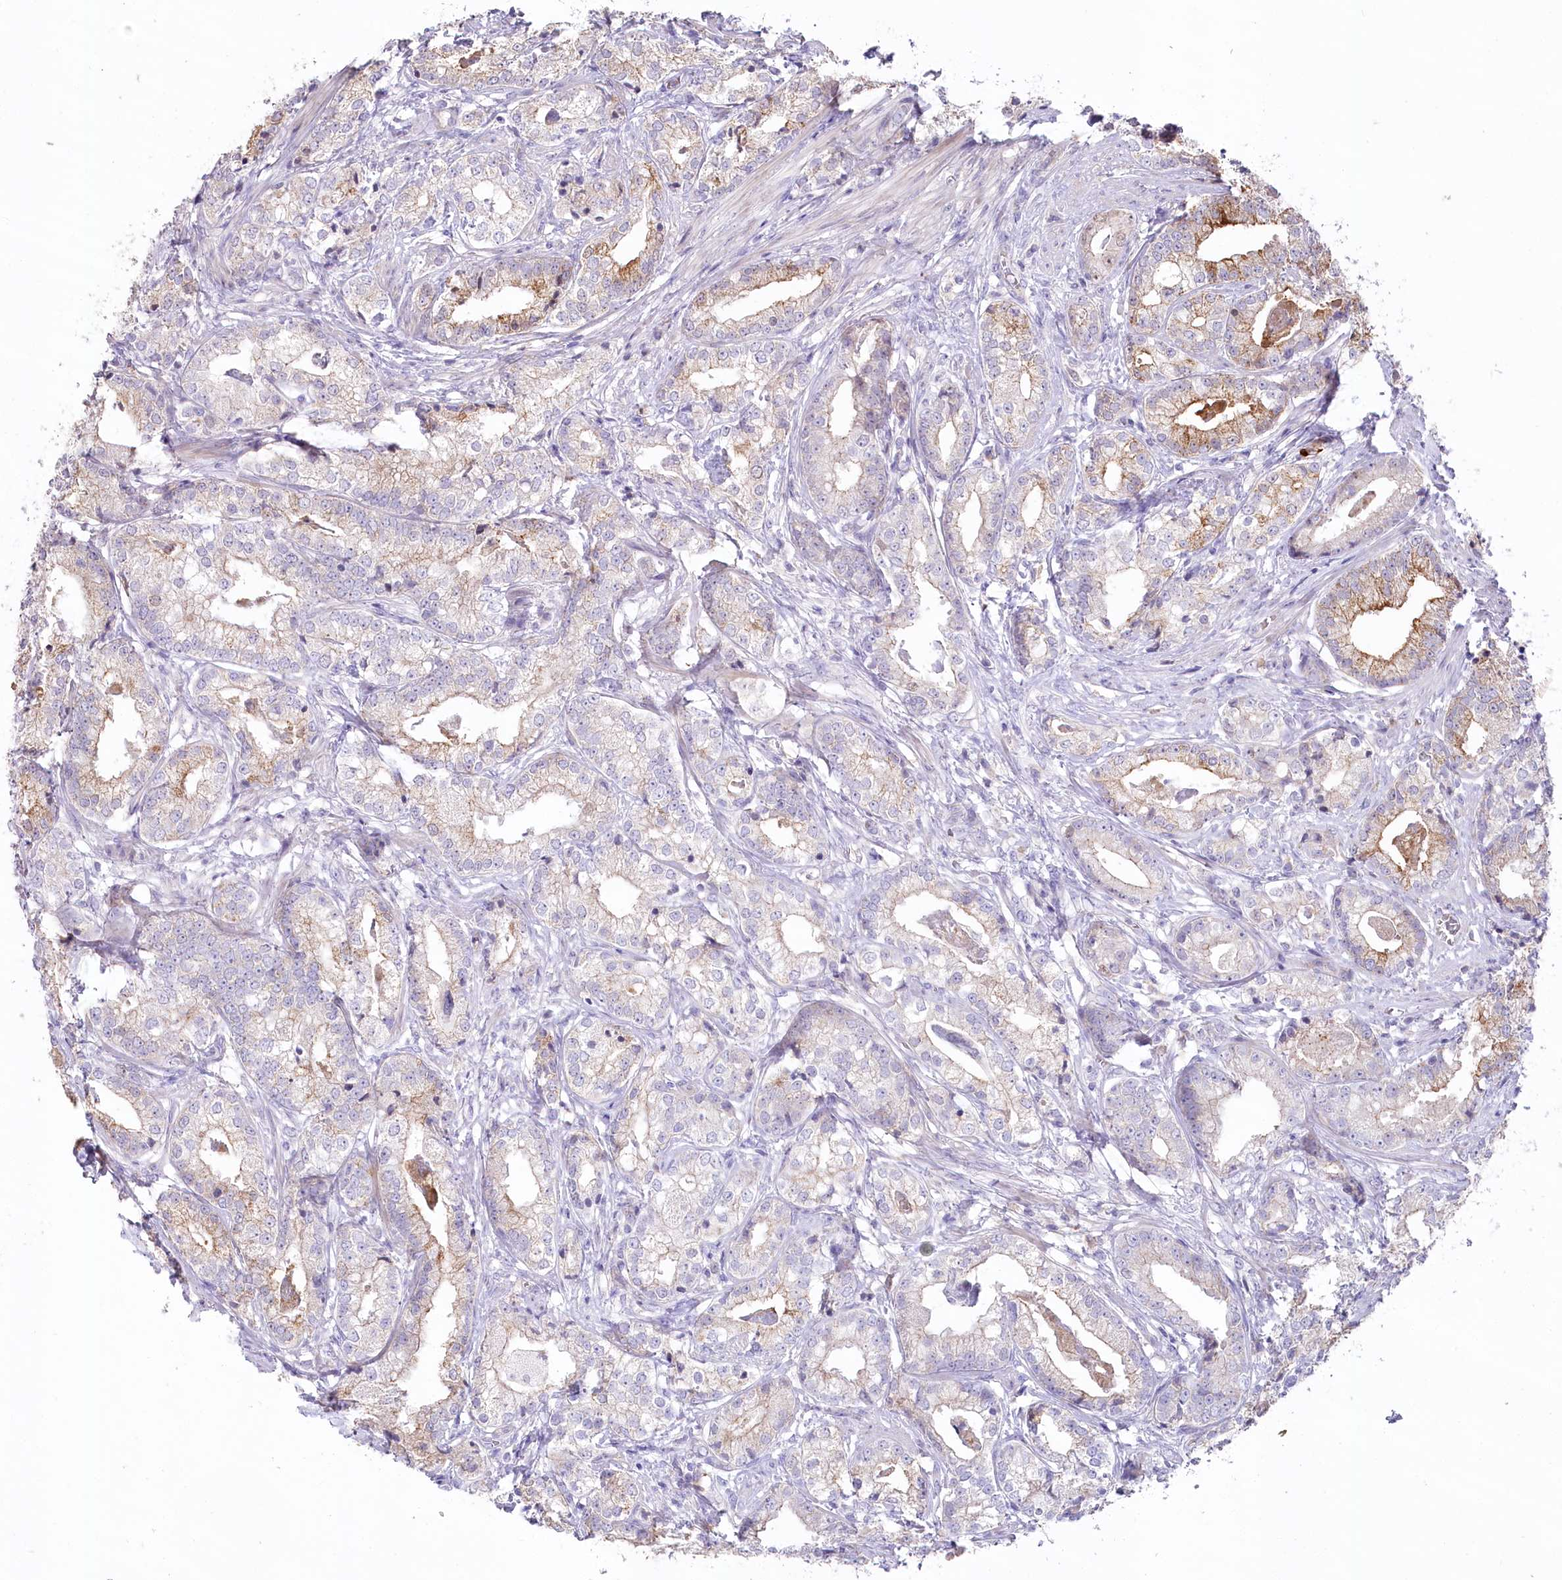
{"staining": {"intensity": "moderate", "quantity": "<25%", "location": "cytoplasmic/membranous"}, "tissue": "prostate cancer", "cell_type": "Tumor cells", "image_type": "cancer", "snomed": [{"axis": "morphology", "description": "Adenocarcinoma, High grade"}, {"axis": "topography", "description": "Prostate"}], "caption": "Prostate adenocarcinoma (high-grade) stained with immunohistochemistry (IHC) reveals moderate cytoplasmic/membranous staining in approximately <25% of tumor cells.", "gene": "SLC6A11", "patient": {"sex": "male", "age": 69}}